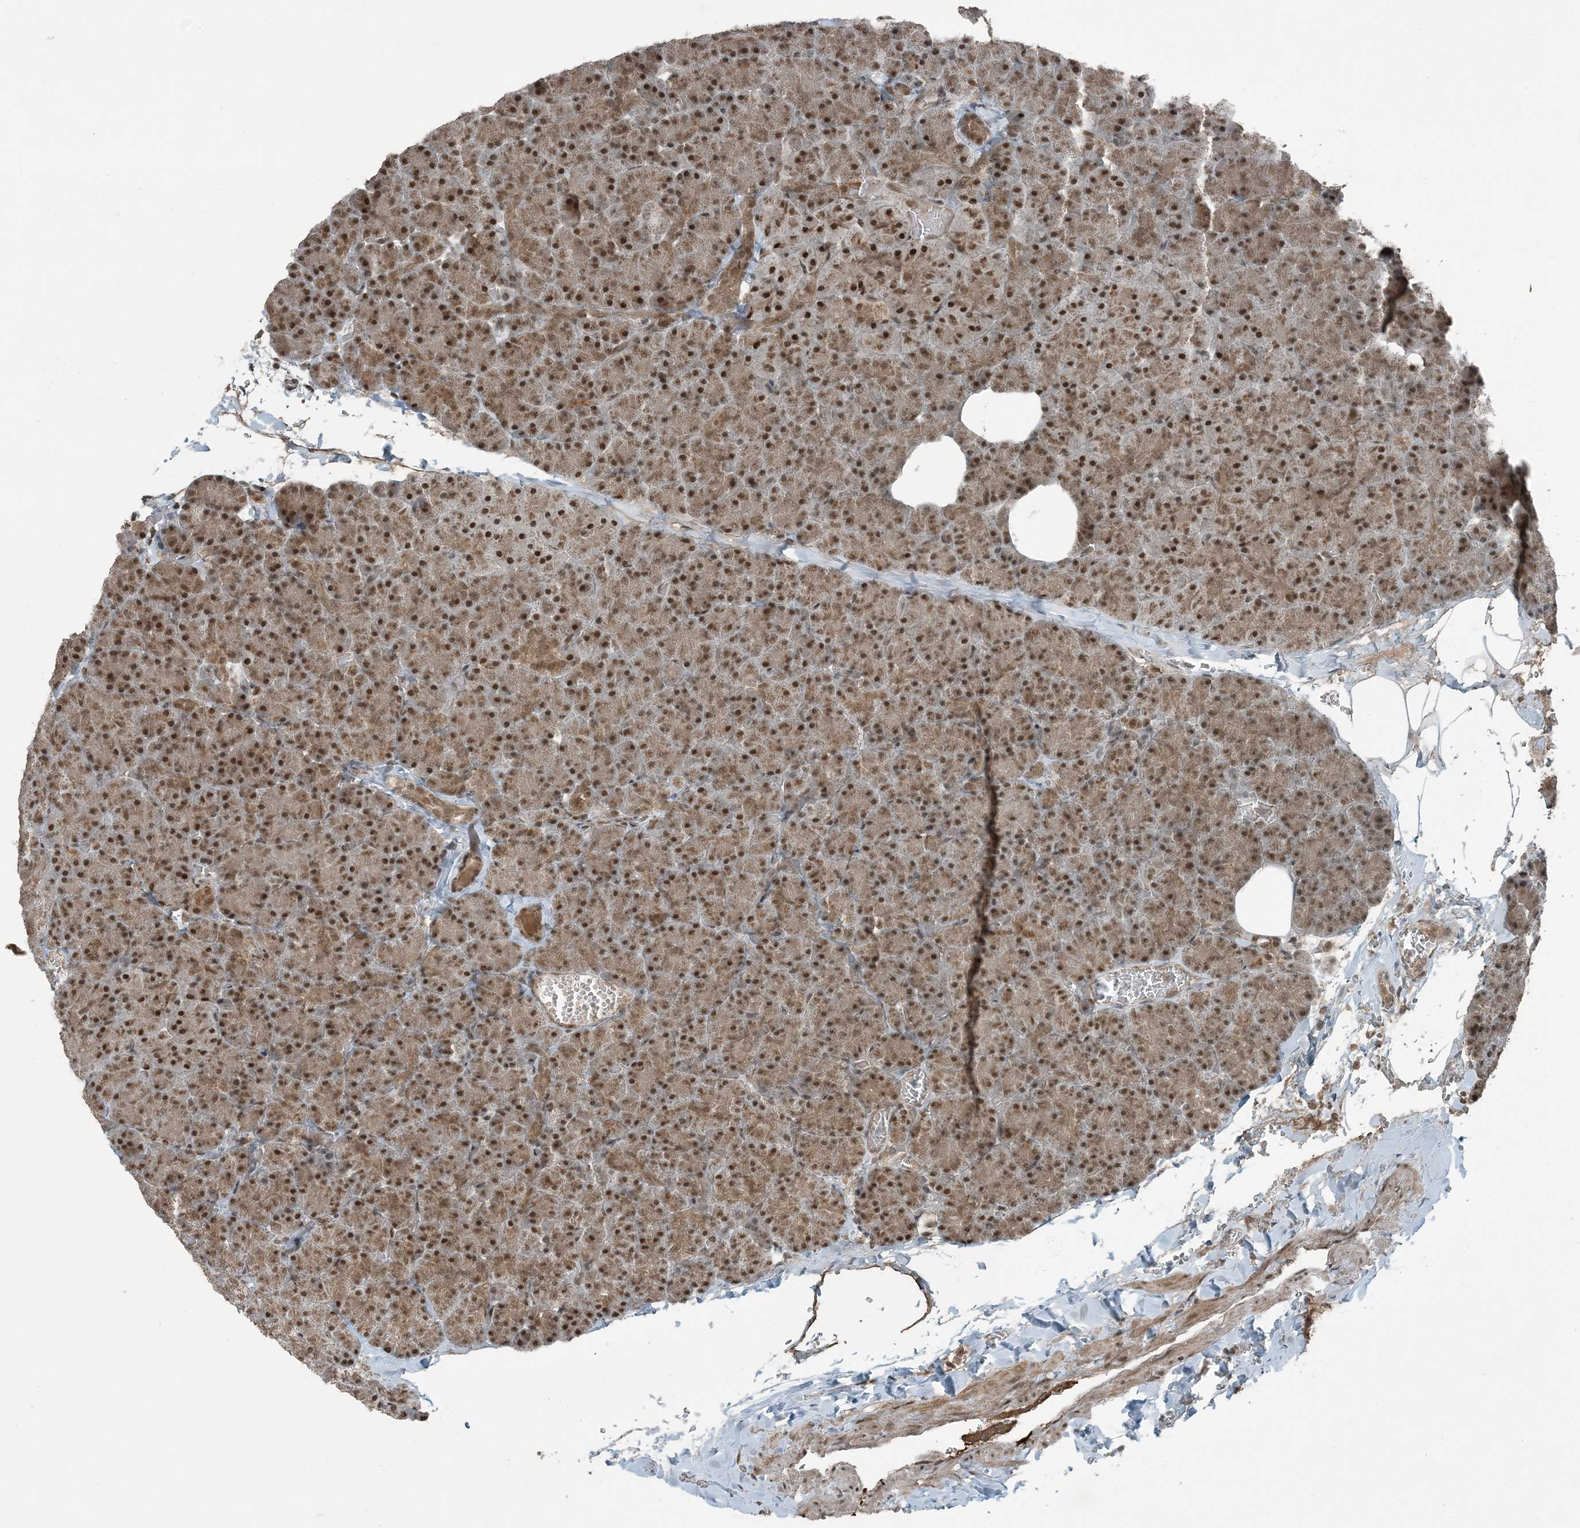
{"staining": {"intensity": "strong", "quantity": ">75%", "location": "cytoplasmic/membranous,nuclear"}, "tissue": "pancreas", "cell_type": "Exocrine glandular cells", "image_type": "normal", "snomed": [{"axis": "morphology", "description": "Normal tissue, NOS"}, {"axis": "morphology", "description": "Carcinoid, malignant, NOS"}, {"axis": "topography", "description": "Pancreas"}], "caption": "Protein expression analysis of benign pancreas demonstrates strong cytoplasmic/membranous,nuclear expression in about >75% of exocrine glandular cells. The staining was performed using DAB (3,3'-diaminobenzidine), with brown indicating positive protein expression. Nuclei are stained blue with hematoxylin.", "gene": "TRAPPC12", "patient": {"sex": "female", "age": 35}}